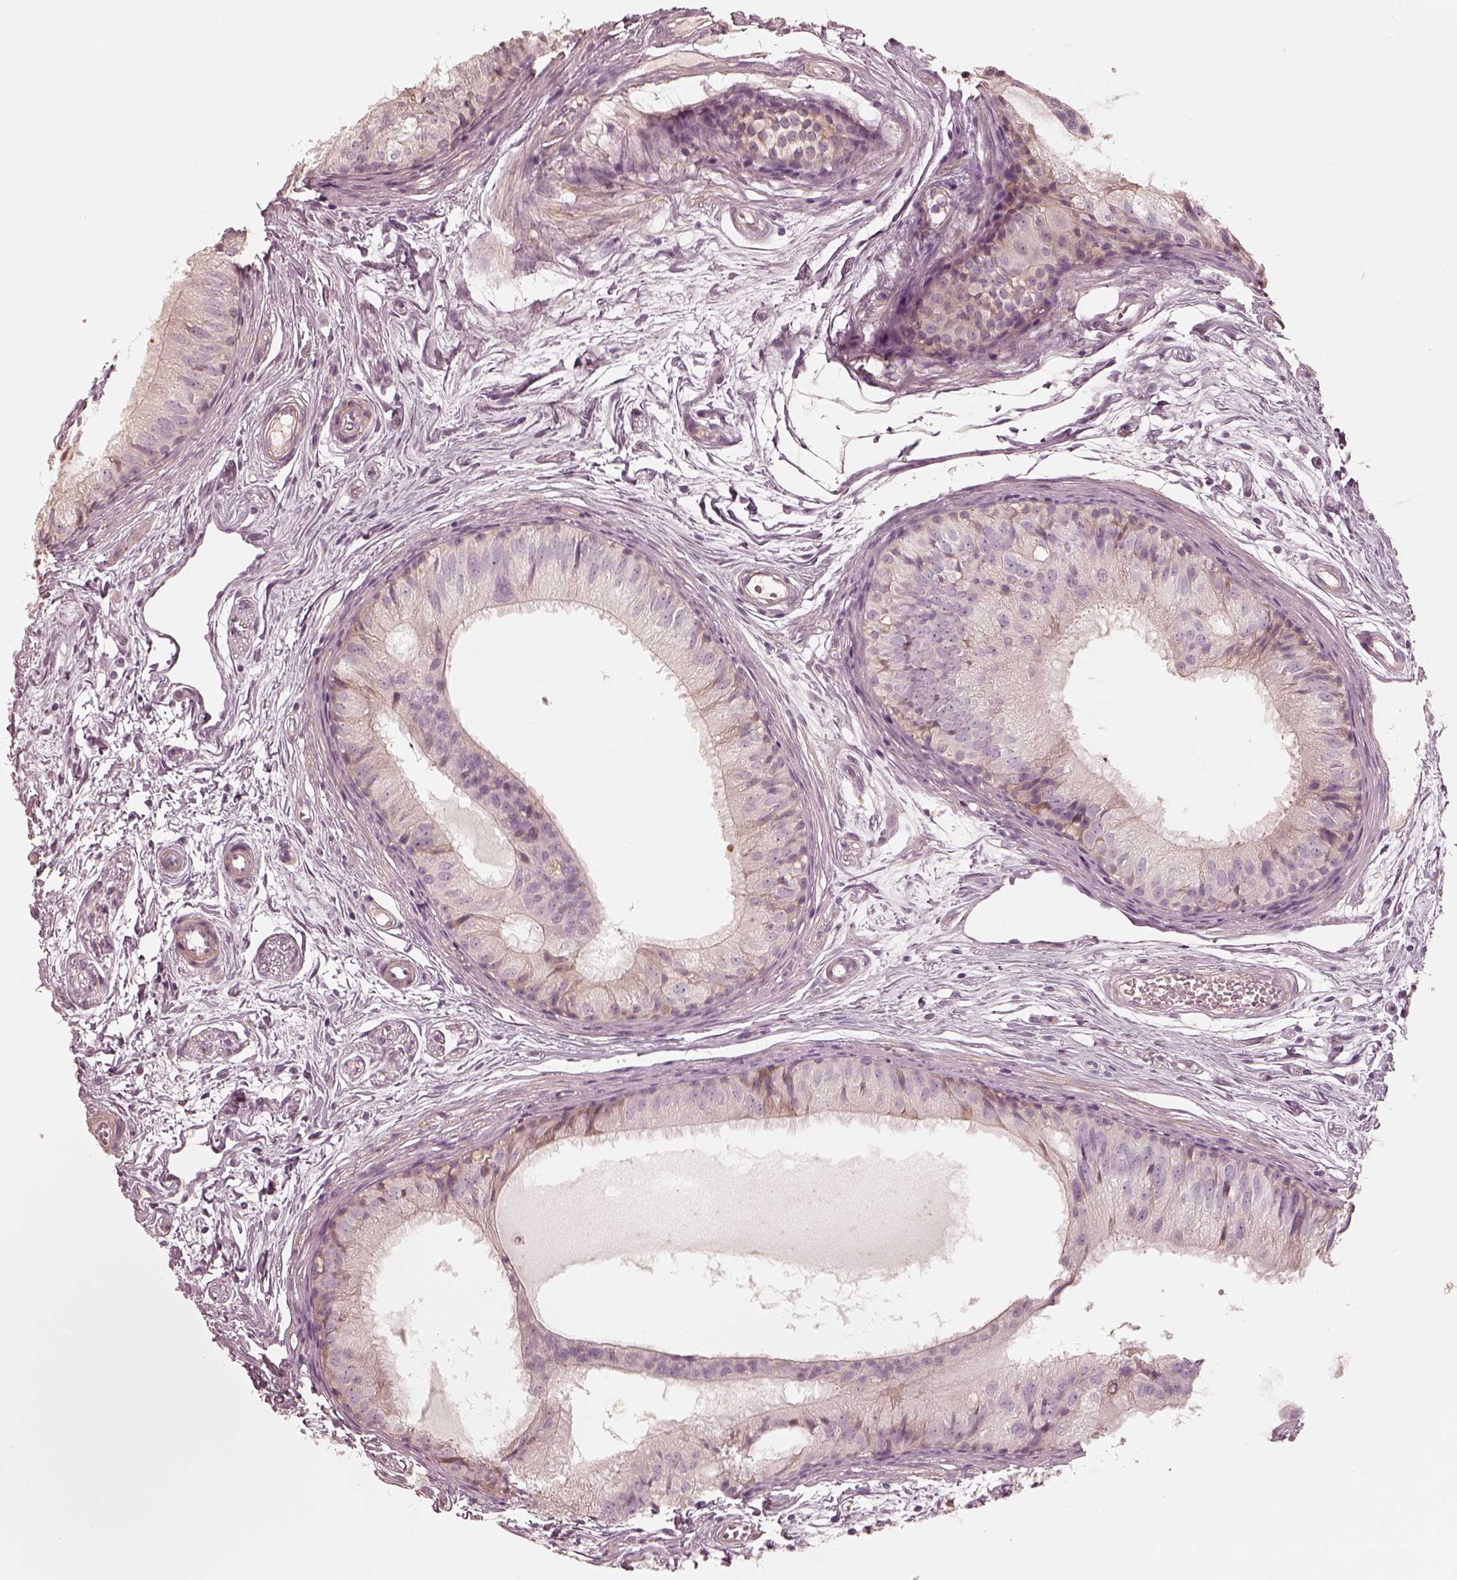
{"staining": {"intensity": "negative", "quantity": "none", "location": "none"}, "tissue": "epididymis", "cell_type": "Glandular cells", "image_type": "normal", "snomed": [{"axis": "morphology", "description": "Normal tissue, NOS"}, {"axis": "topography", "description": "Epididymis"}], "caption": "Immunohistochemistry of unremarkable human epididymis reveals no positivity in glandular cells.", "gene": "KCNJ9", "patient": {"sex": "male", "age": 25}}